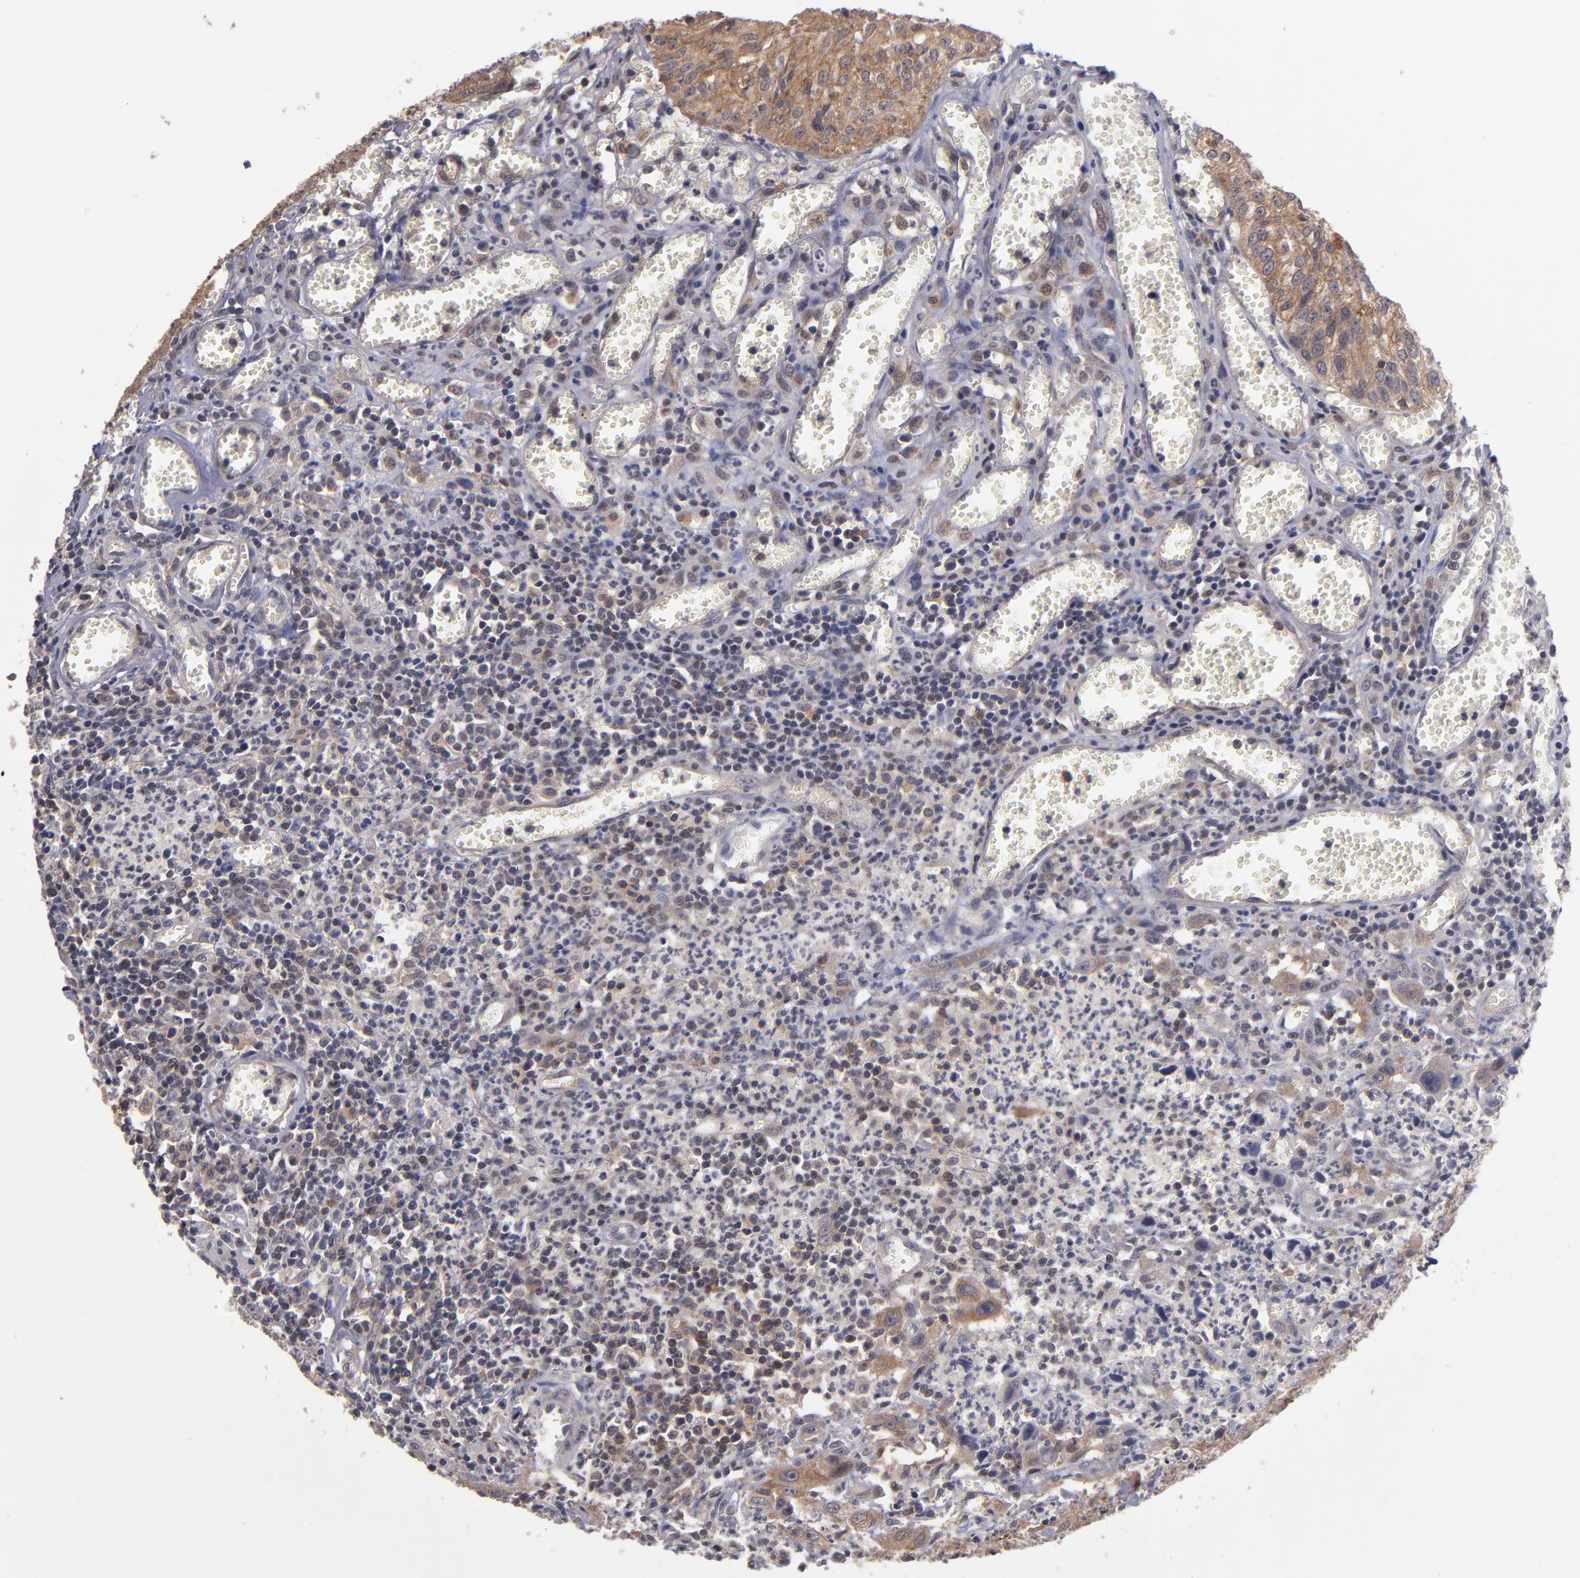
{"staining": {"intensity": "strong", "quantity": ">75%", "location": "cytoplasmic/membranous"}, "tissue": "urothelial cancer", "cell_type": "Tumor cells", "image_type": "cancer", "snomed": [{"axis": "morphology", "description": "Urothelial carcinoma, High grade"}, {"axis": "topography", "description": "Urinary bladder"}], "caption": "IHC image of human urothelial carcinoma (high-grade) stained for a protein (brown), which shows high levels of strong cytoplasmic/membranous staining in about >75% of tumor cells.", "gene": "NF2", "patient": {"sex": "male", "age": 66}}